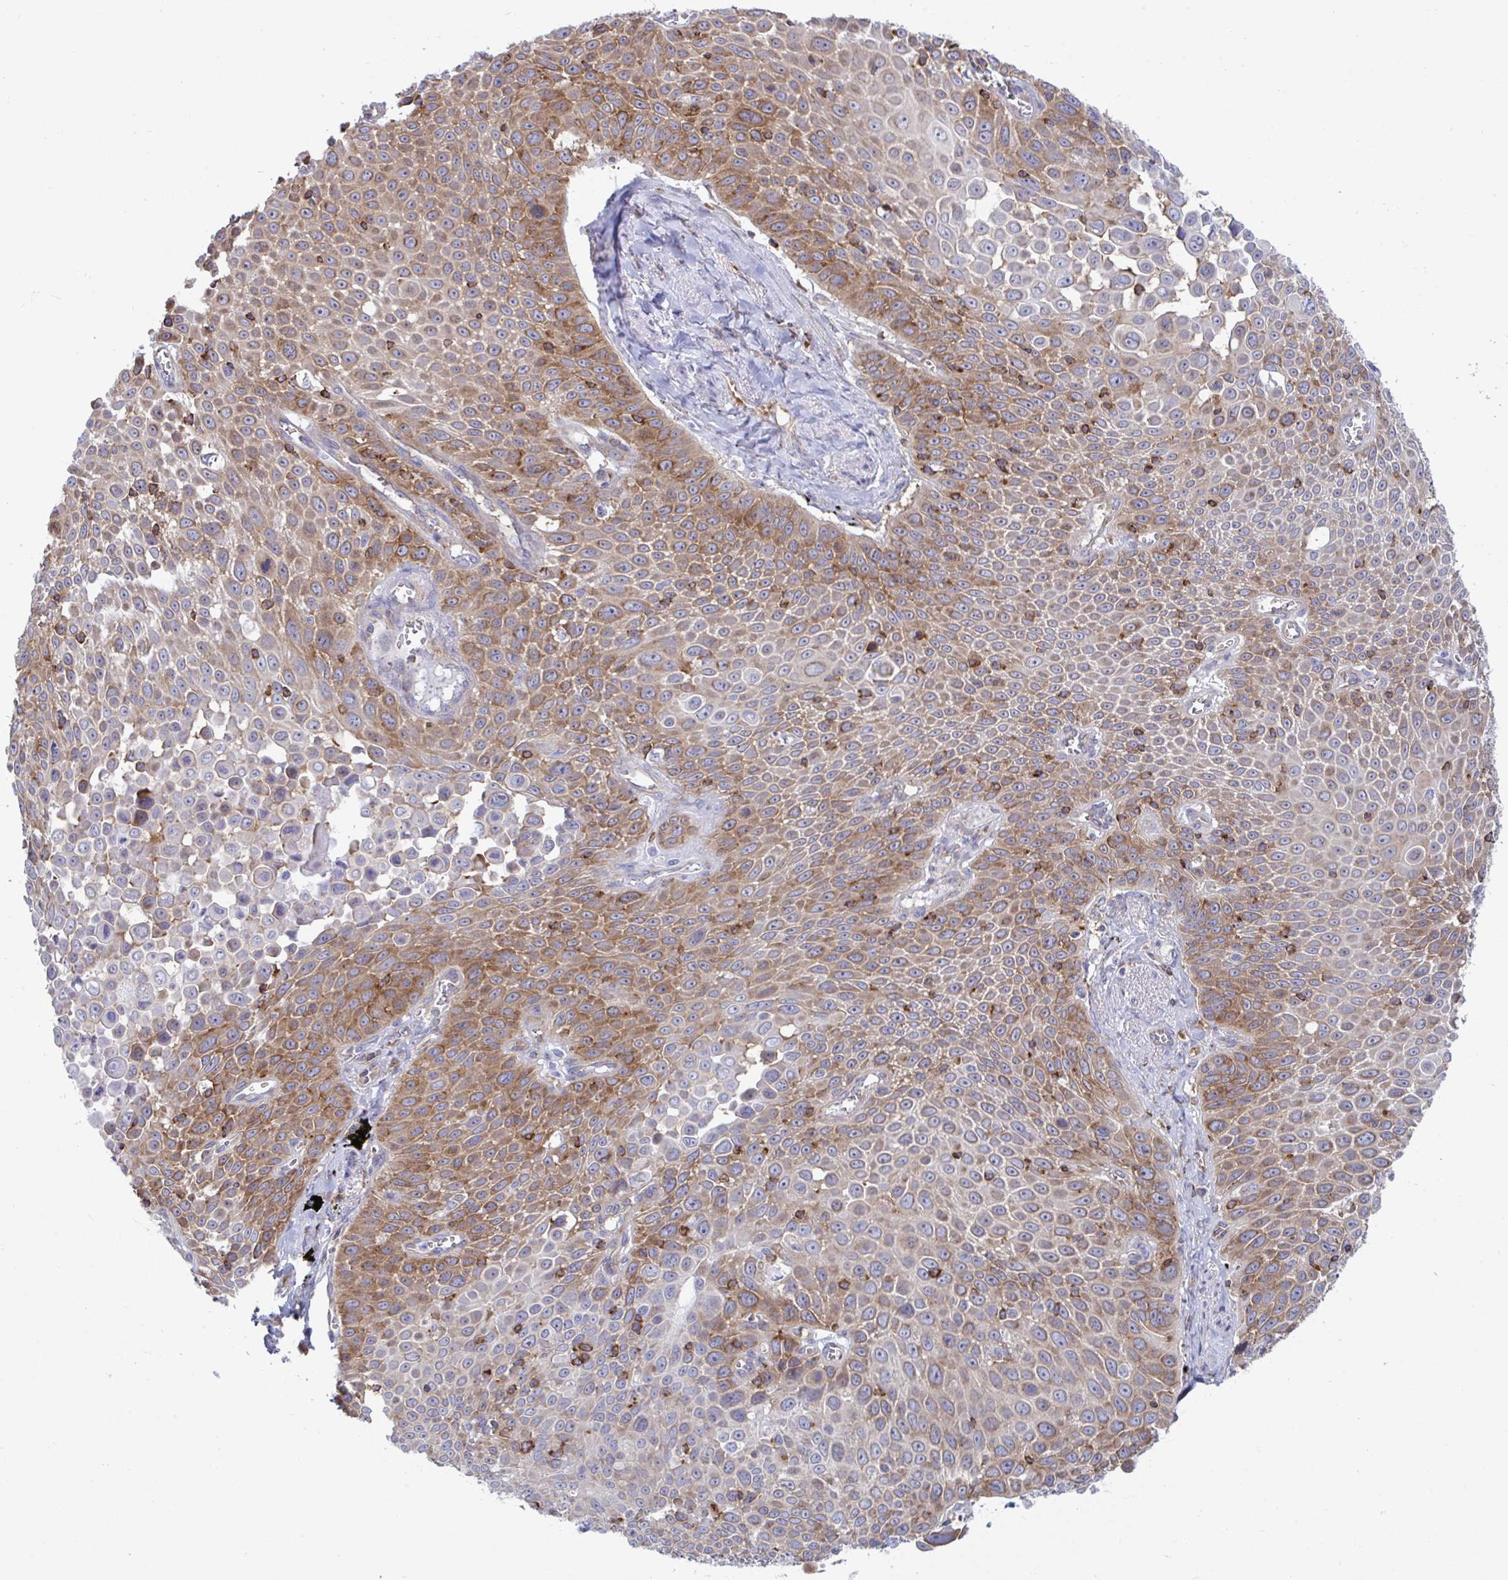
{"staining": {"intensity": "moderate", "quantity": "25%-75%", "location": "cytoplasmic/membranous"}, "tissue": "lung cancer", "cell_type": "Tumor cells", "image_type": "cancer", "snomed": [{"axis": "morphology", "description": "Squamous cell carcinoma, NOS"}, {"axis": "morphology", "description": "Squamous cell carcinoma, metastatic, NOS"}, {"axis": "topography", "description": "Lymph node"}, {"axis": "topography", "description": "Lung"}], "caption": "Lung cancer (metastatic squamous cell carcinoma) stained with a brown dye displays moderate cytoplasmic/membranous positive staining in about 25%-75% of tumor cells.", "gene": "WNK1", "patient": {"sex": "female", "age": 62}}